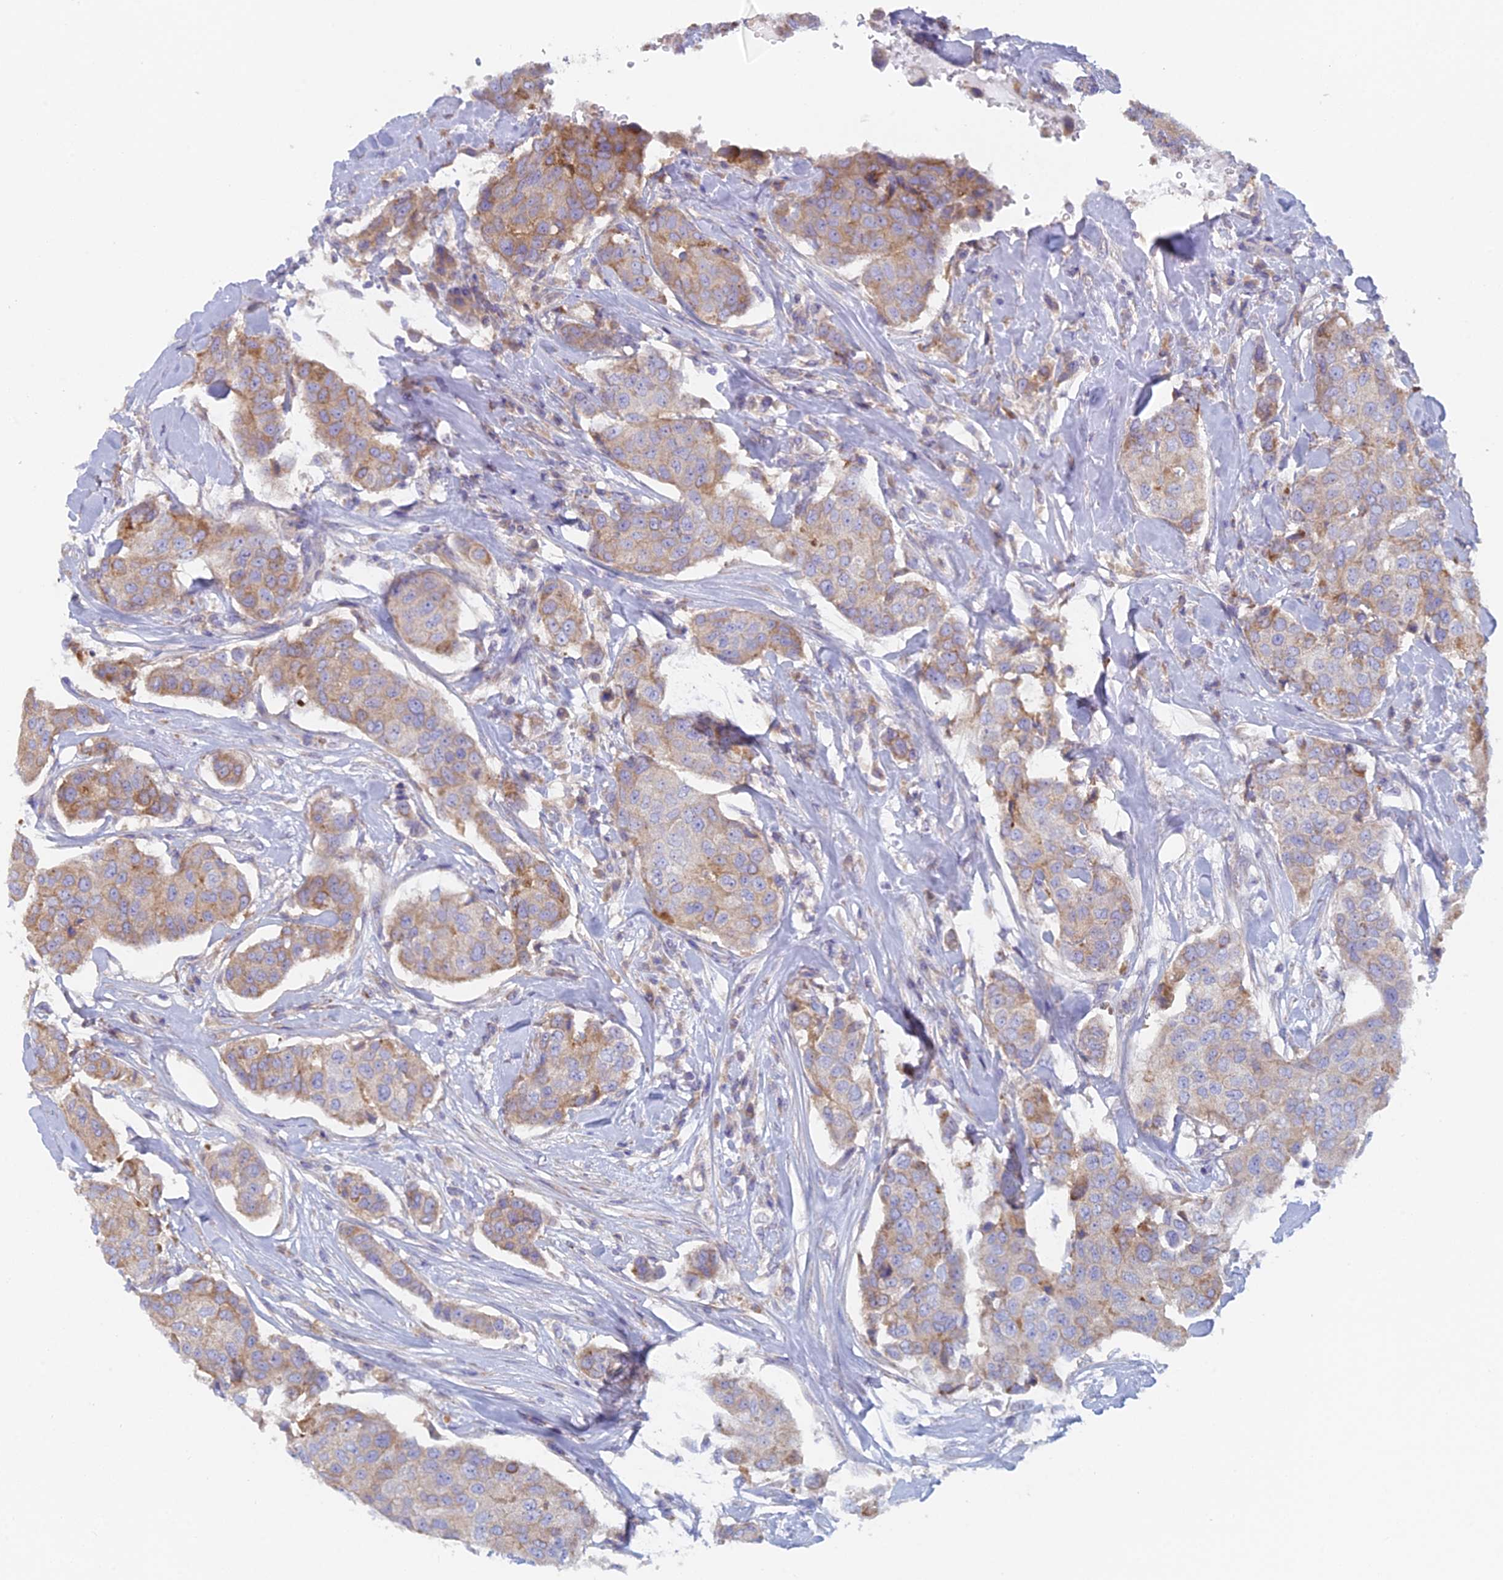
{"staining": {"intensity": "weak", "quantity": "25%-75%", "location": "cytoplasmic/membranous"}, "tissue": "breast cancer", "cell_type": "Tumor cells", "image_type": "cancer", "snomed": [{"axis": "morphology", "description": "Duct carcinoma"}, {"axis": "topography", "description": "Breast"}], "caption": "Immunohistochemistry (IHC) of human breast cancer exhibits low levels of weak cytoplasmic/membranous expression in approximately 25%-75% of tumor cells. (Brightfield microscopy of DAB IHC at high magnification).", "gene": "IFTAP", "patient": {"sex": "female", "age": 80}}